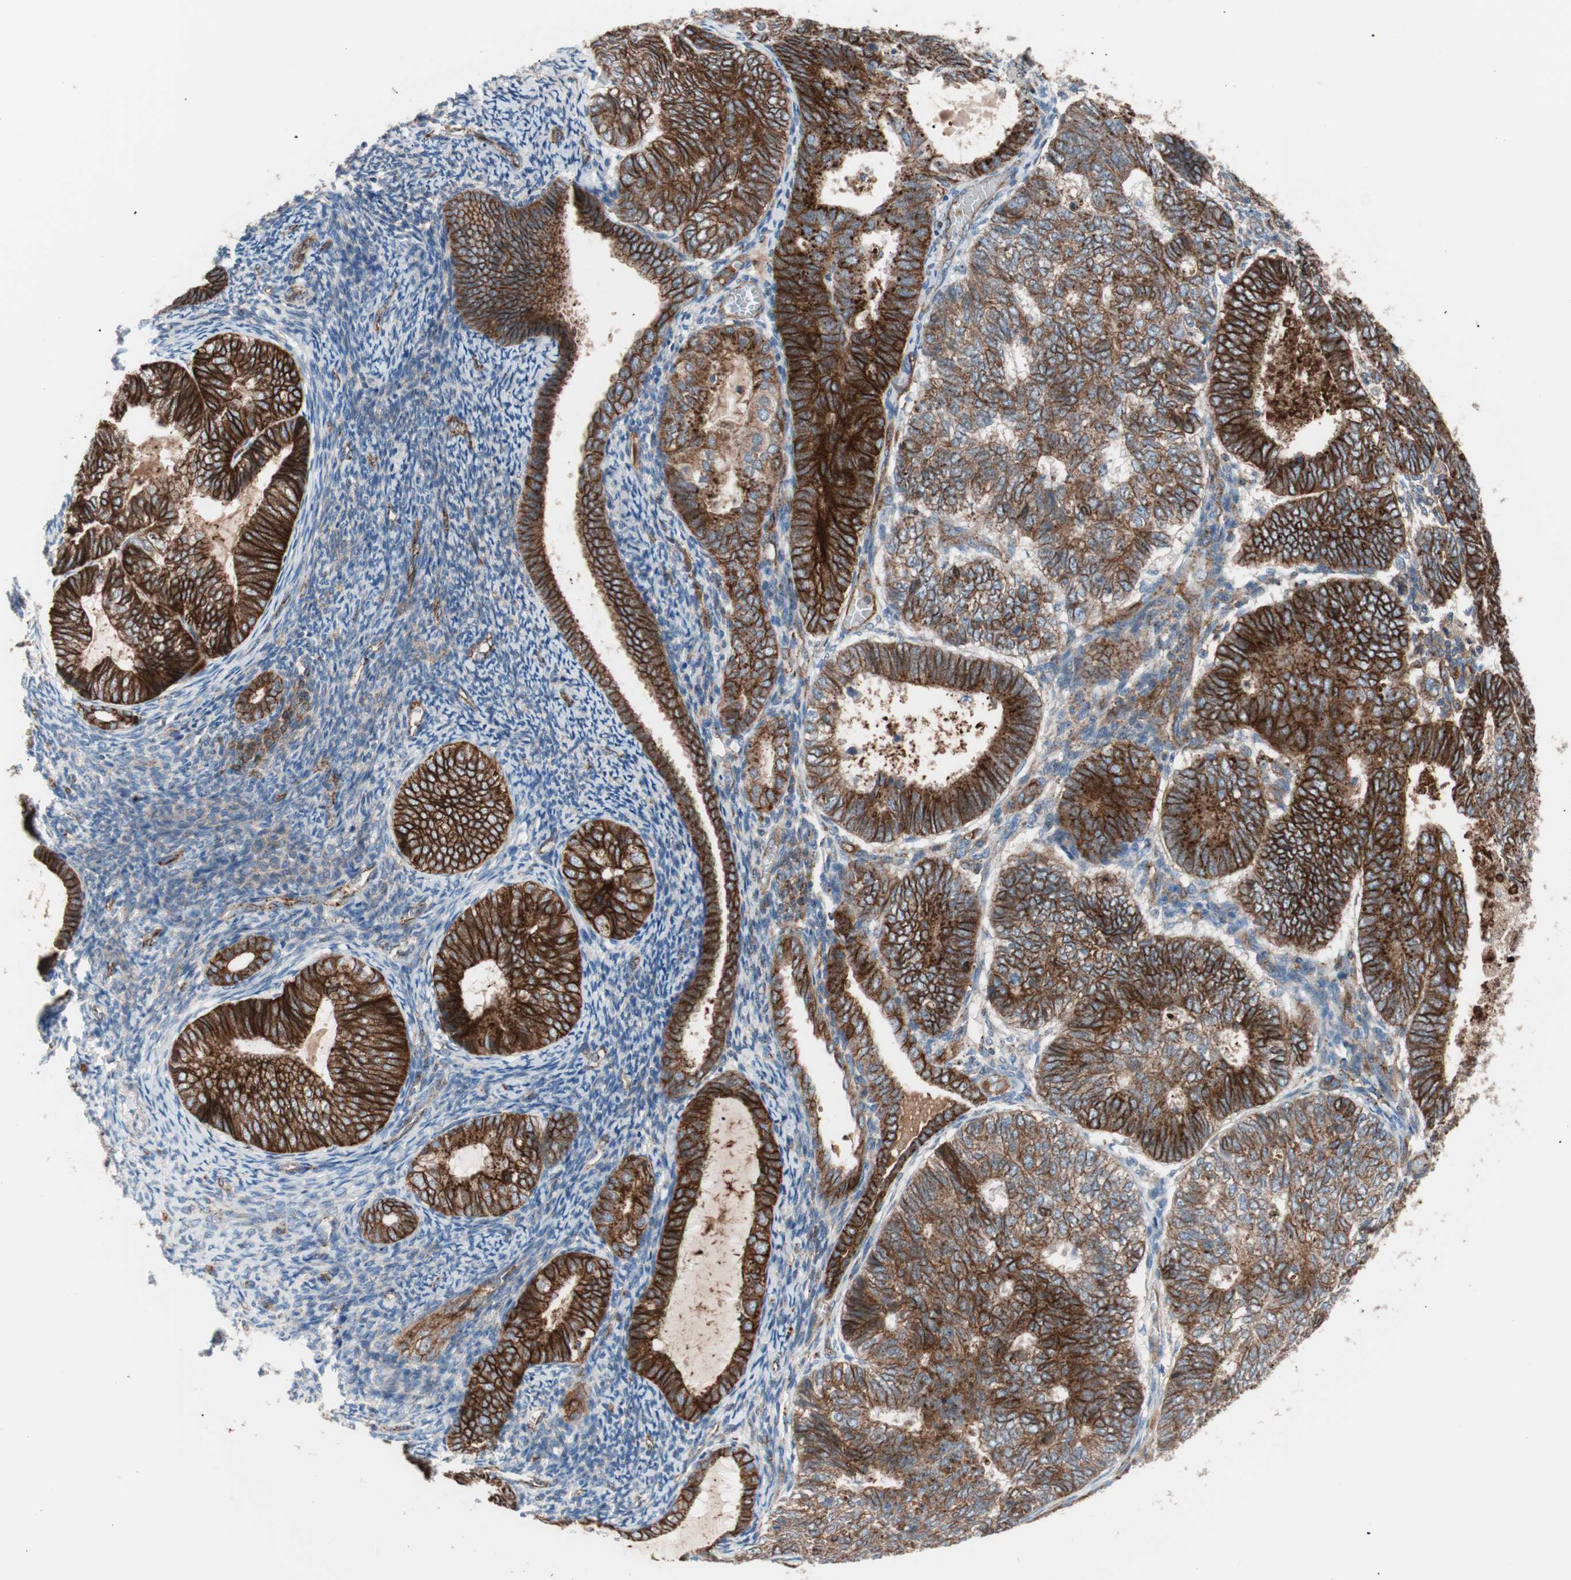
{"staining": {"intensity": "strong", "quantity": ">75%", "location": "cytoplasmic/membranous"}, "tissue": "endometrial cancer", "cell_type": "Tumor cells", "image_type": "cancer", "snomed": [{"axis": "morphology", "description": "Adenocarcinoma, NOS"}, {"axis": "topography", "description": "Uterus"}], "caption": "About >75% of tumor cells in endometrial adenocarcinoma reveal strong cytoplasmic/membranous protein staining as visualized by brown immunohistochemical staining.", "gene": "FLOT2", "patient": {"sex": "female", "age": 60}}